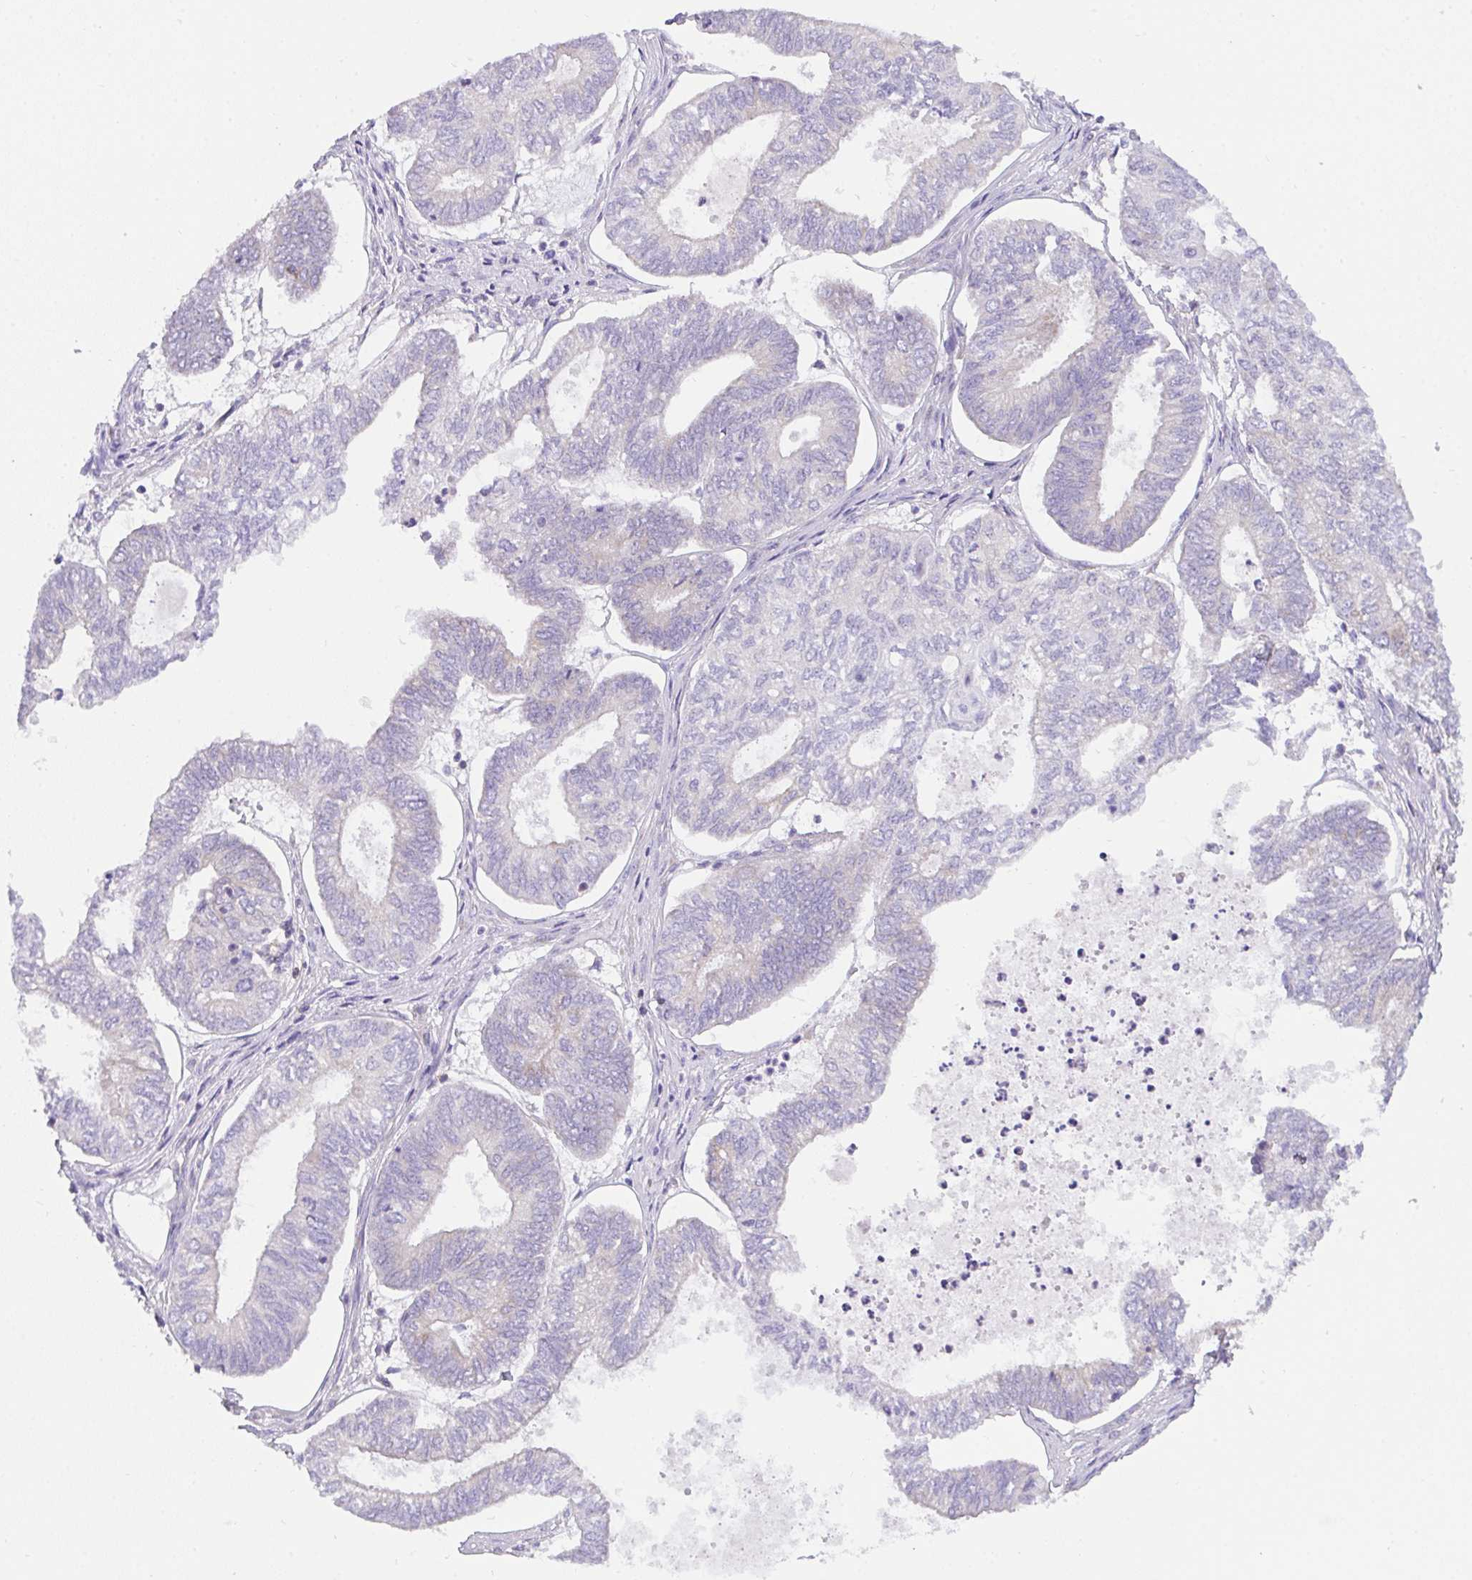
{"staining": {"intensity": "negative", "quantity": "none", "location": "none"}, "tissue": "ovarian cancer", "cell_type": "Tumor cells", "image_type": "cancer", "snomed": [{"axis": "morphology", "description": "Carcinoma, endometroid"}, {"axis": "topography", "description": "Ovary"}], "caption": "Image shows no significant protein positivity in tumor cells of ovarian endometroid carcinoma. (Stains: DAB IHC with hematoxylin counter stain, Microscopy: brightfield microscopy at high magnification).", "gene": "MIA3", "patient": {"sex": "female", "age": 64}}